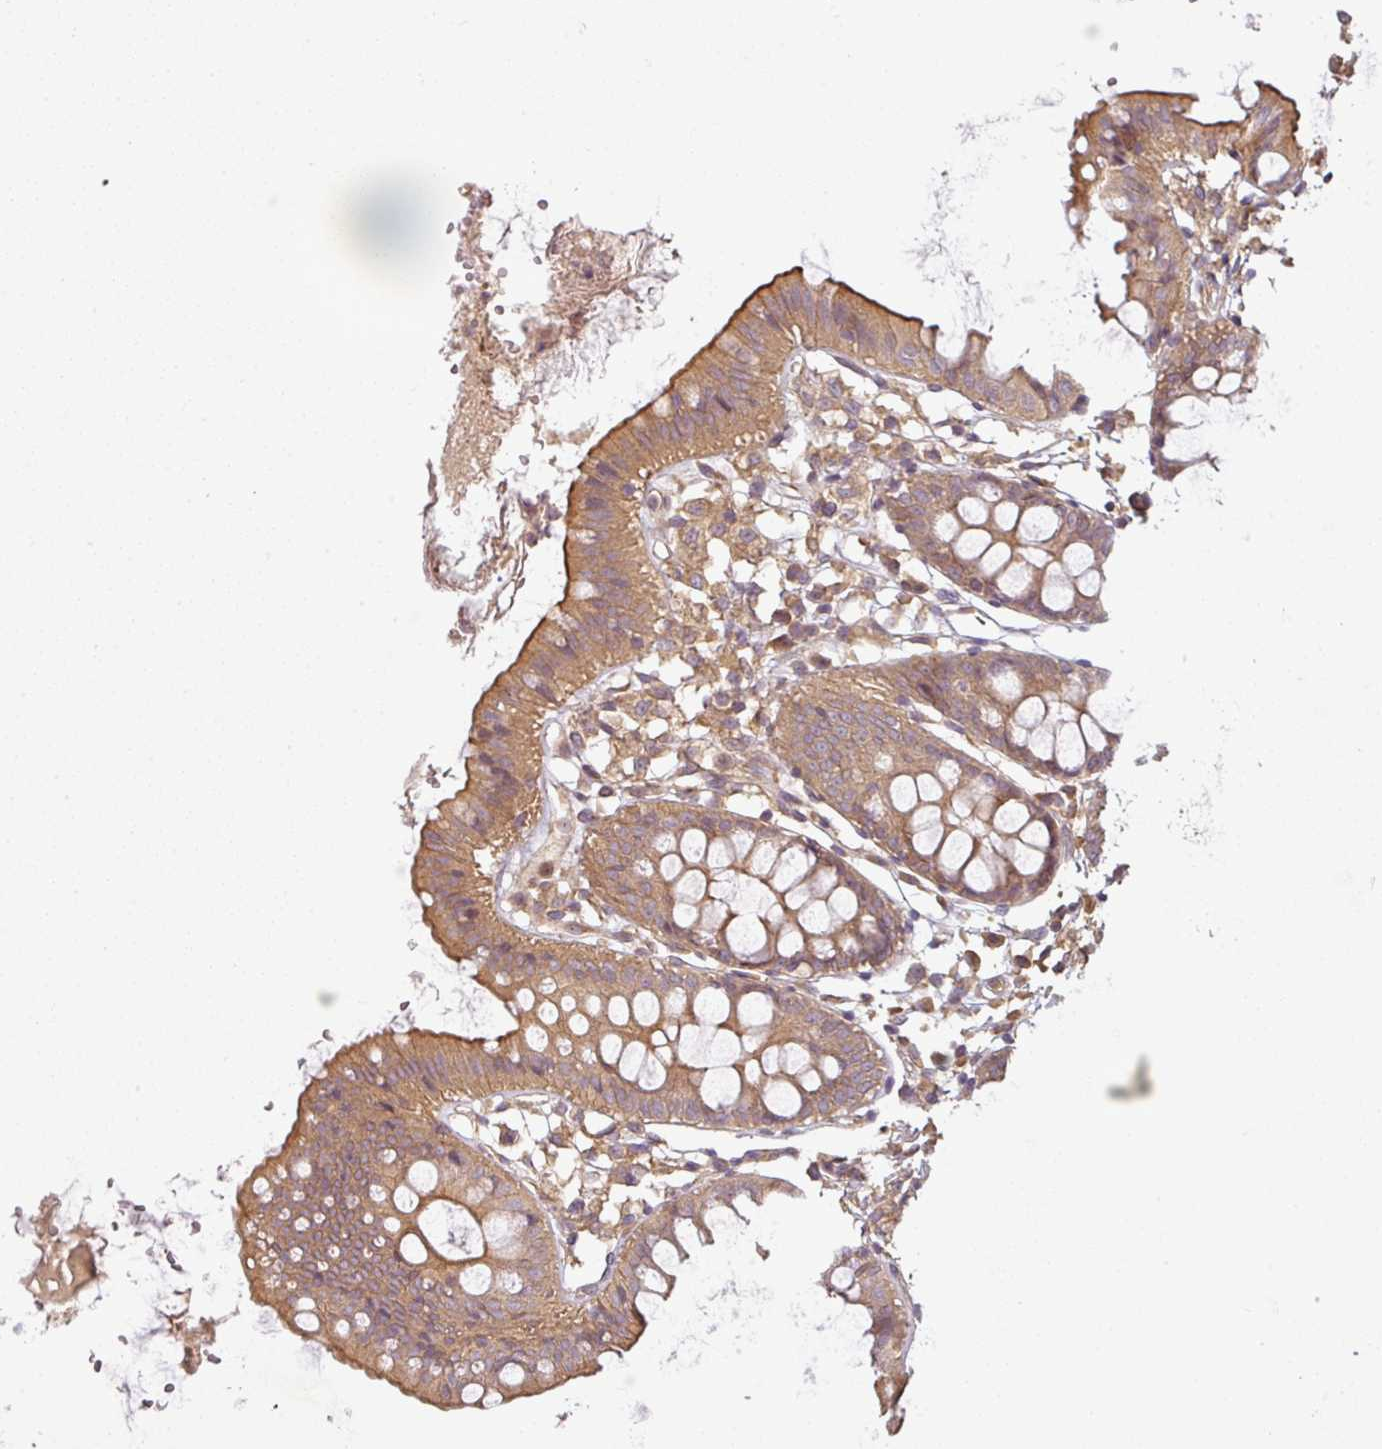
{"staining": {"intensity": "moderate", "quantity": ">75%", "location": "cytoplasmic/membranous"}, "tissue": "colon", "cell_type": "Endothelial cells", "image_type": "normal", "snomed": [{"axis": "morphology", "description": "Normal tissue, NOS"}, {"axis": "topography", "description": "Colon"}], "caption": "Colon stained with DAB (3,3'-diaminobenzidine) IHC demonstrates medium levels of moderate cytoplasmic/membranous staining in about >75% of endothelial cells. The protein of interest is shown in brown color, while the nuclei are stained blue.", "gene": "RNF31", "patient": {"sex": "female", "age": 84}}